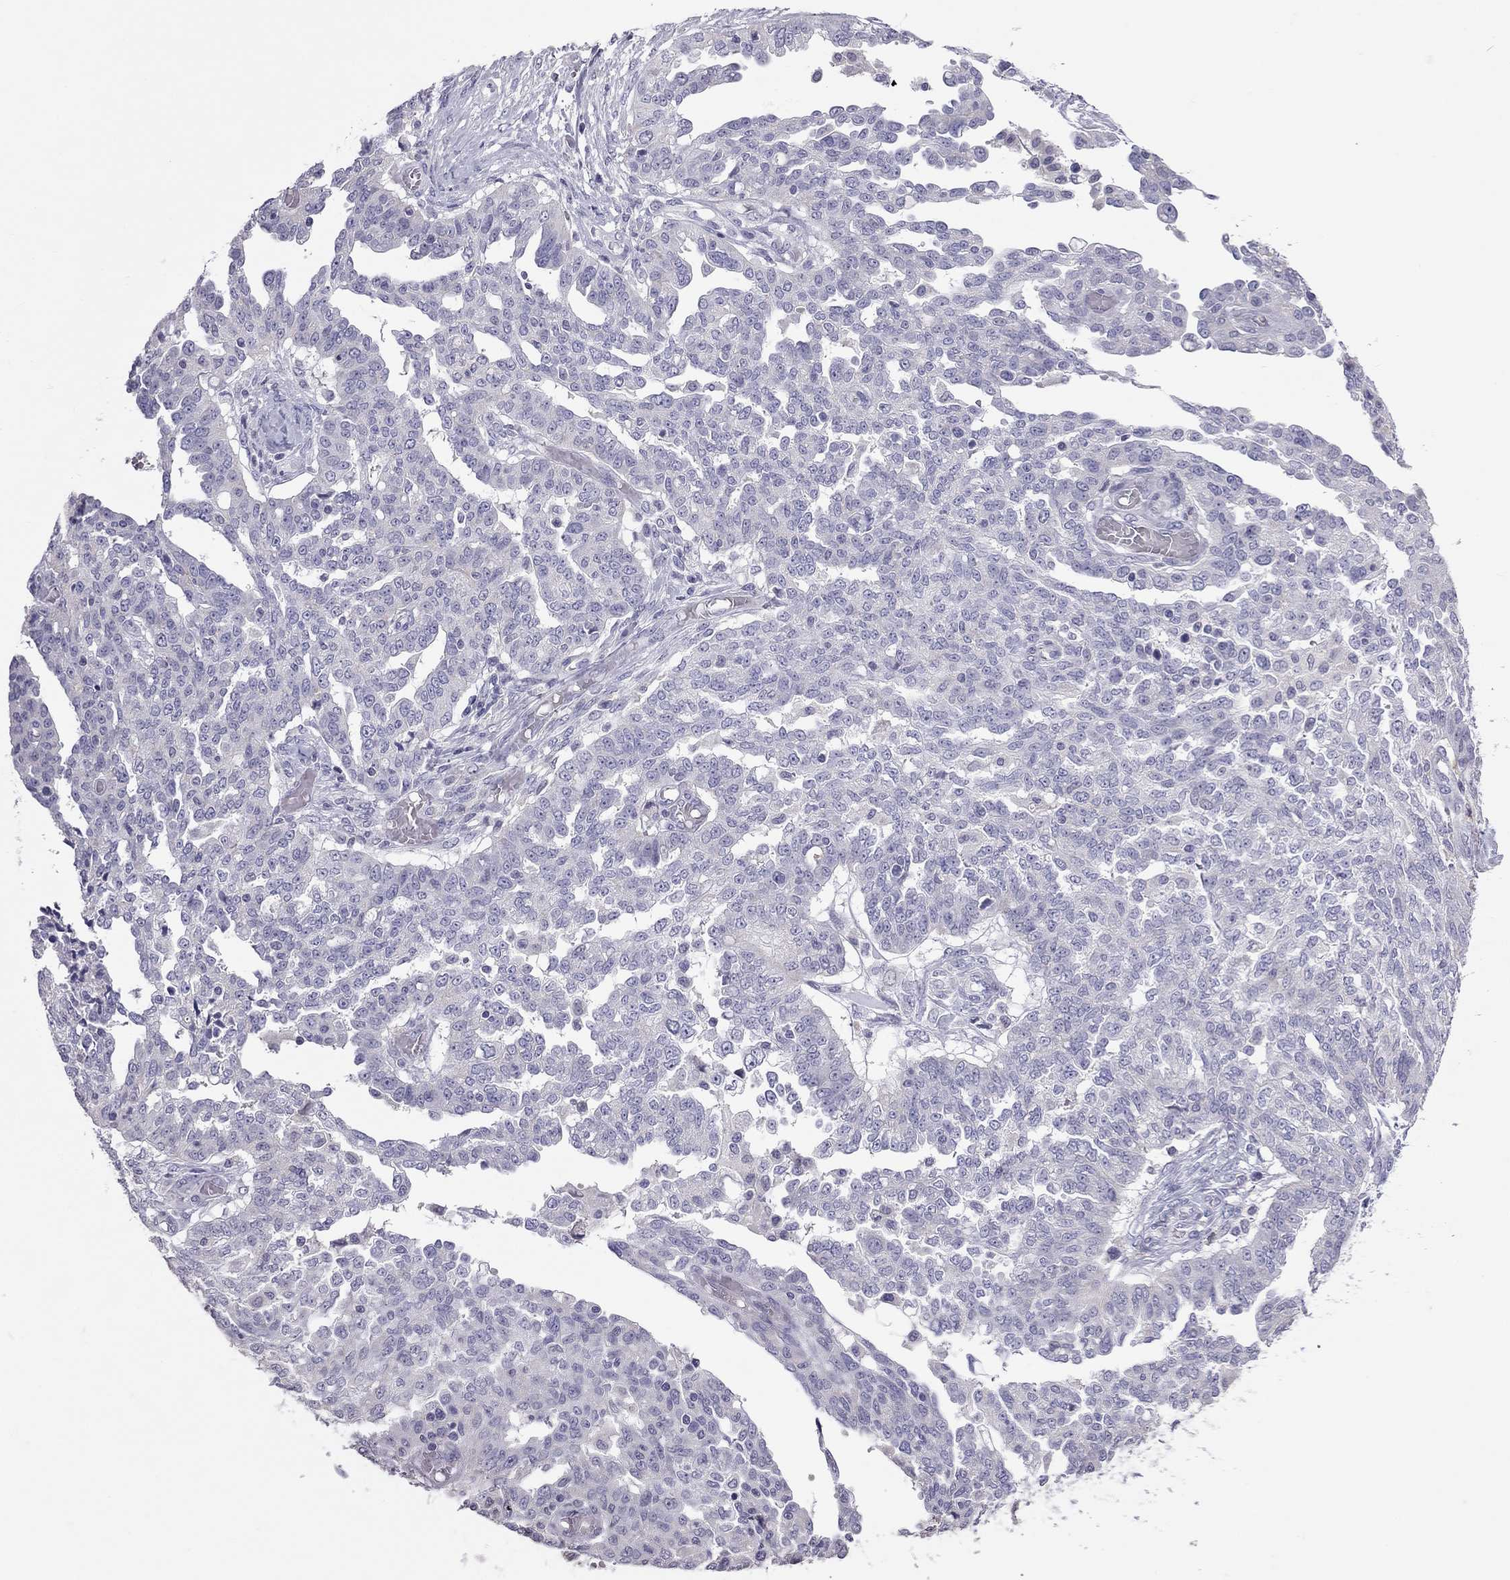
{"staining": {"intensity": "negative", "quantity": "none", "location": "none"}, "tissue": "ovarian cancer", "cell_type": "Tumor cells", "image_type": "cancer", "snomed": [{"axis": "morphology", "description": "Cystadenocarcinoma, serous, NOS"}, {"axis": "topography", "description": "Ovary"}], "caption": "Protein analysis of ovarian cancer demonstrates no significant staining in tumor cells.", "gene": "PPP1R3A", "patient": {"sex": "female", "age": 67}}